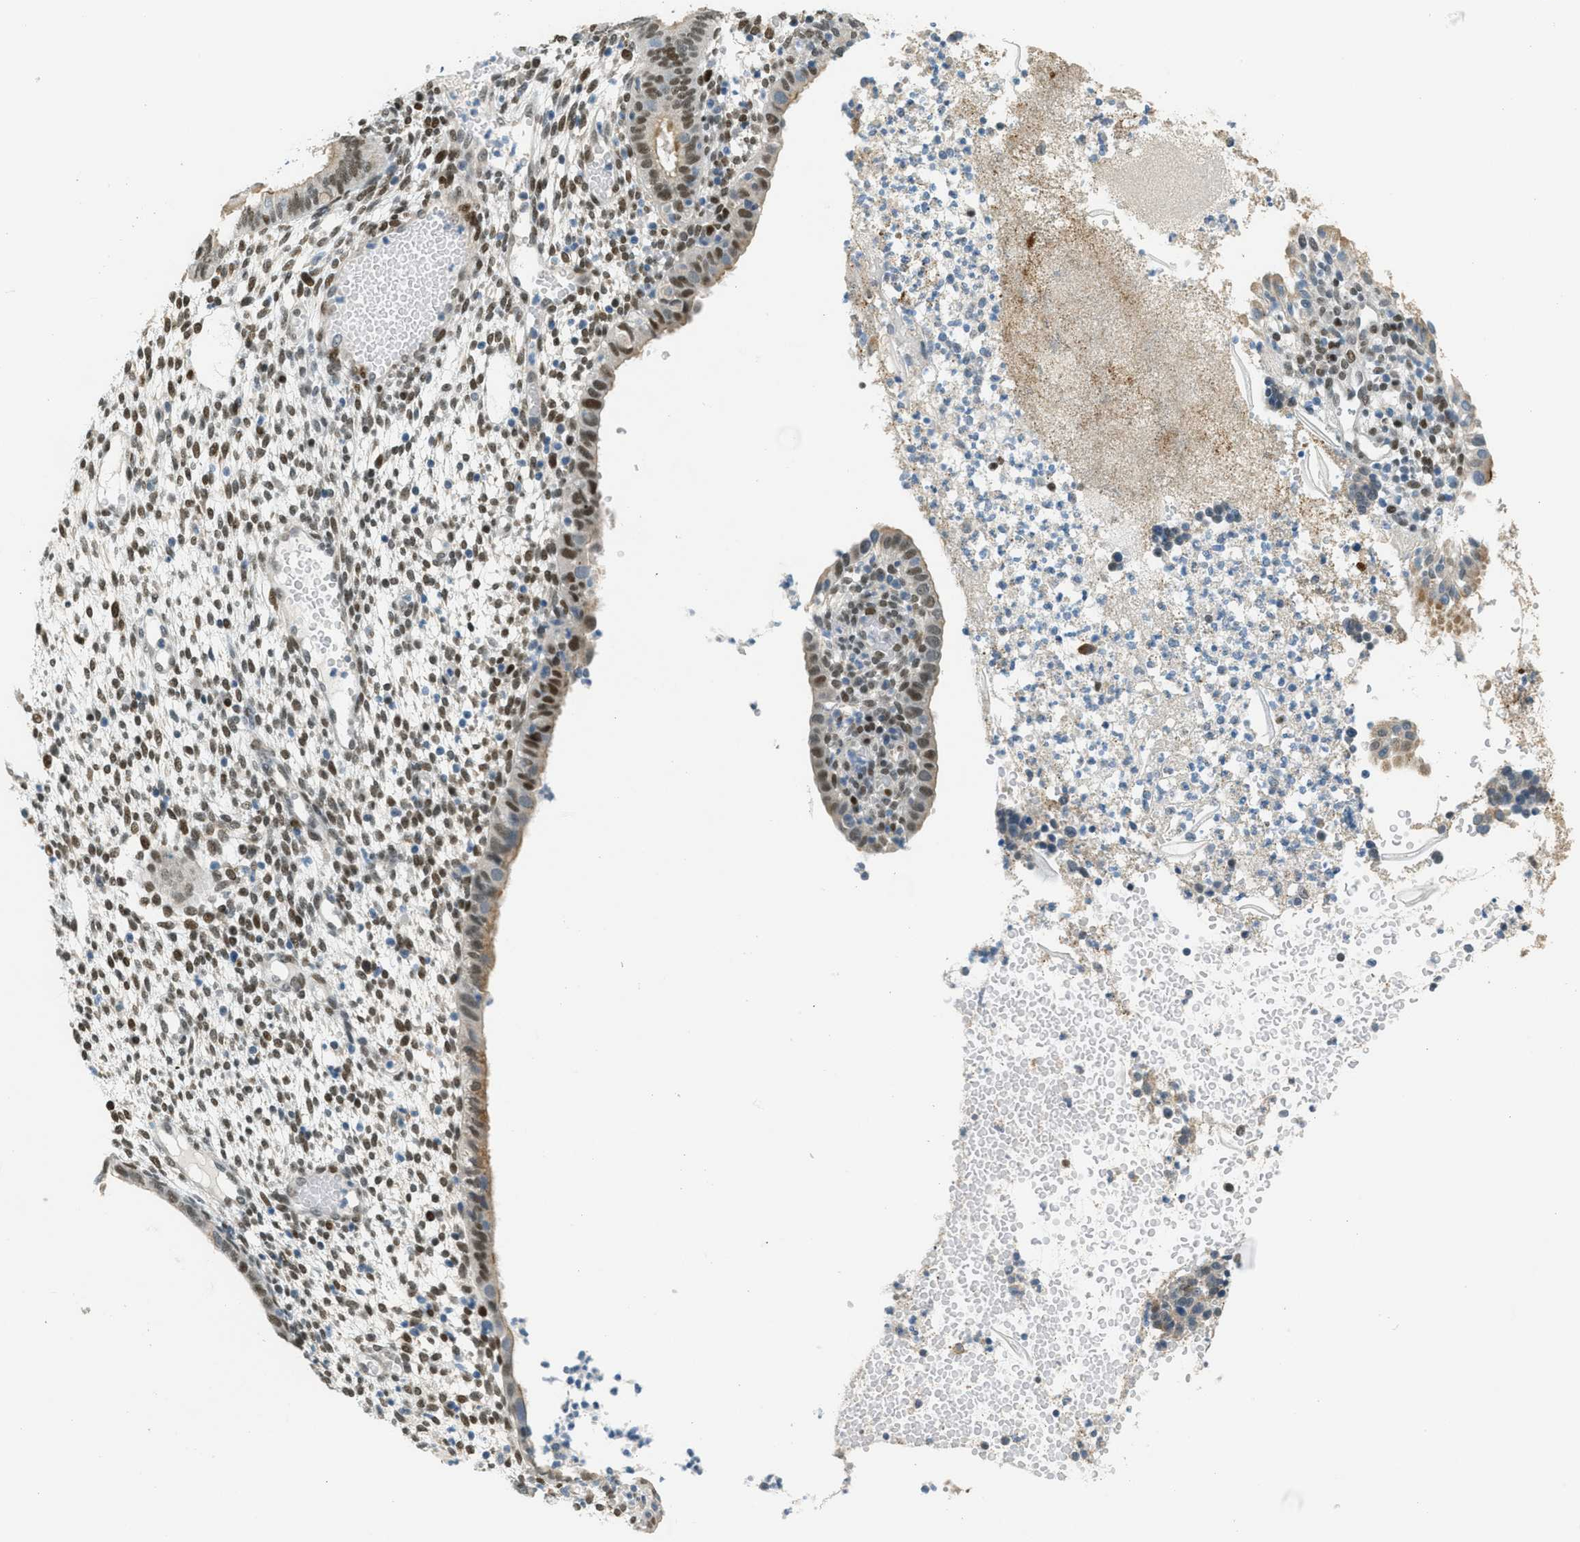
{"staining": {"intensity": "moderate", "quantity": "25%-75%", "location": "nuclear"}, "tissue": "endometrium", "cell_type": "Cells in endometrial stroma", "image_type": "normal", "snomed": [{"axis": "morphology", "description": "Normal tissue, NOS"}, {"axis": "topography", "description": "Endometrium"}], "caption": "A high-resolution micrograph shows immunohistochemistry staining of unremarkable endometrium, which shows moderate nuclear staining in approximately 25%-75% of cells in endometrial stroma.", "gene": "TCF3", "patient": {"sex": "female", "age": 35}}